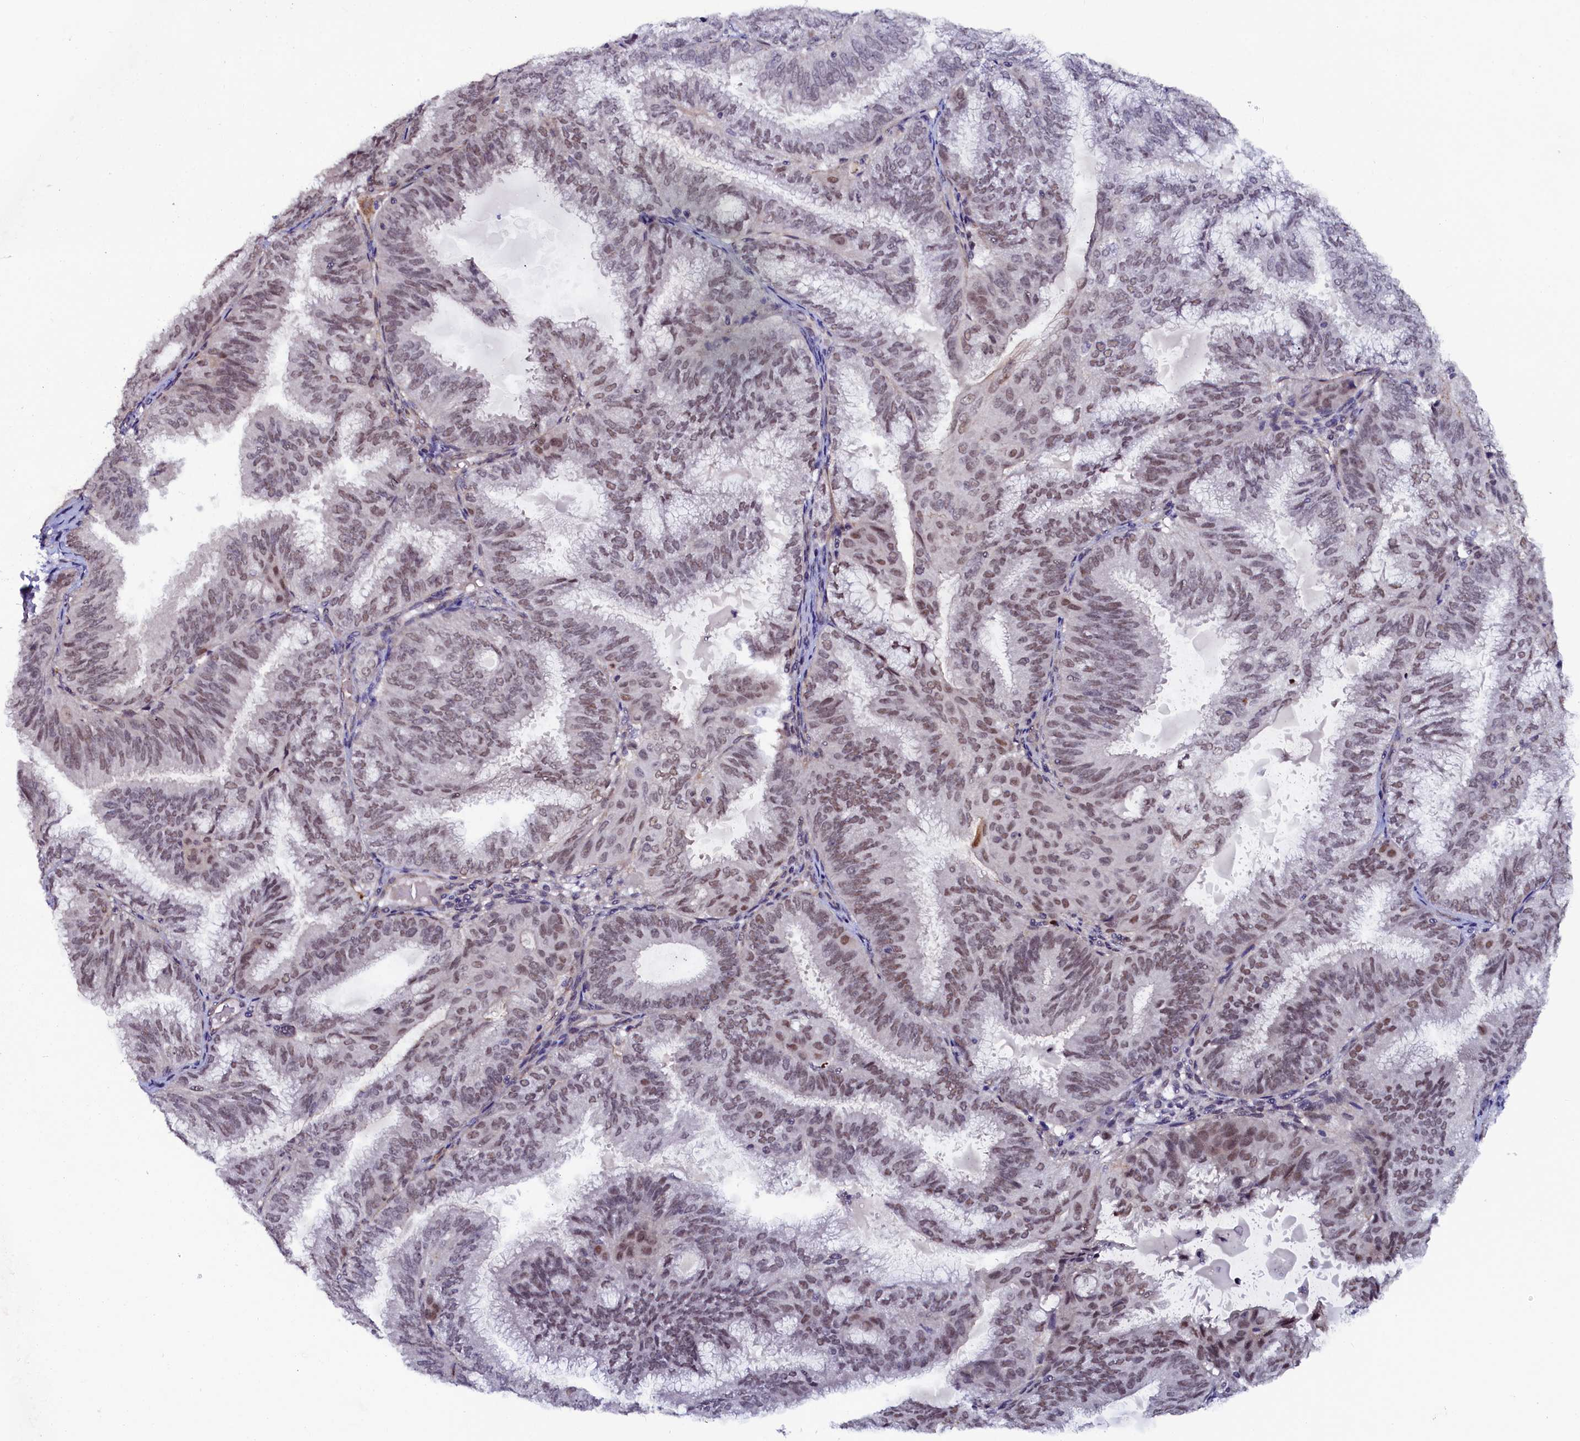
{"staining": {"intensity": "weak", "quantity": "25%-75%", "location": "nuclear"}, "tissue": "endometrial cancer", "cell_type": "Tumor cells", "image_type": "cancer", "snomed": [{"axis": "morphology", "description": "Adenocarcinoma, NOS"}, {"axis": "topography", "description": "Endometrium"}], "caption": "Endometrial cancer tissue shows weak nuclear staining in about 25%-75% of tumor cells, visualized by immunohistochemistry.", "gene": "INTS14", "patient": {"sex": "female", "age": 49}}